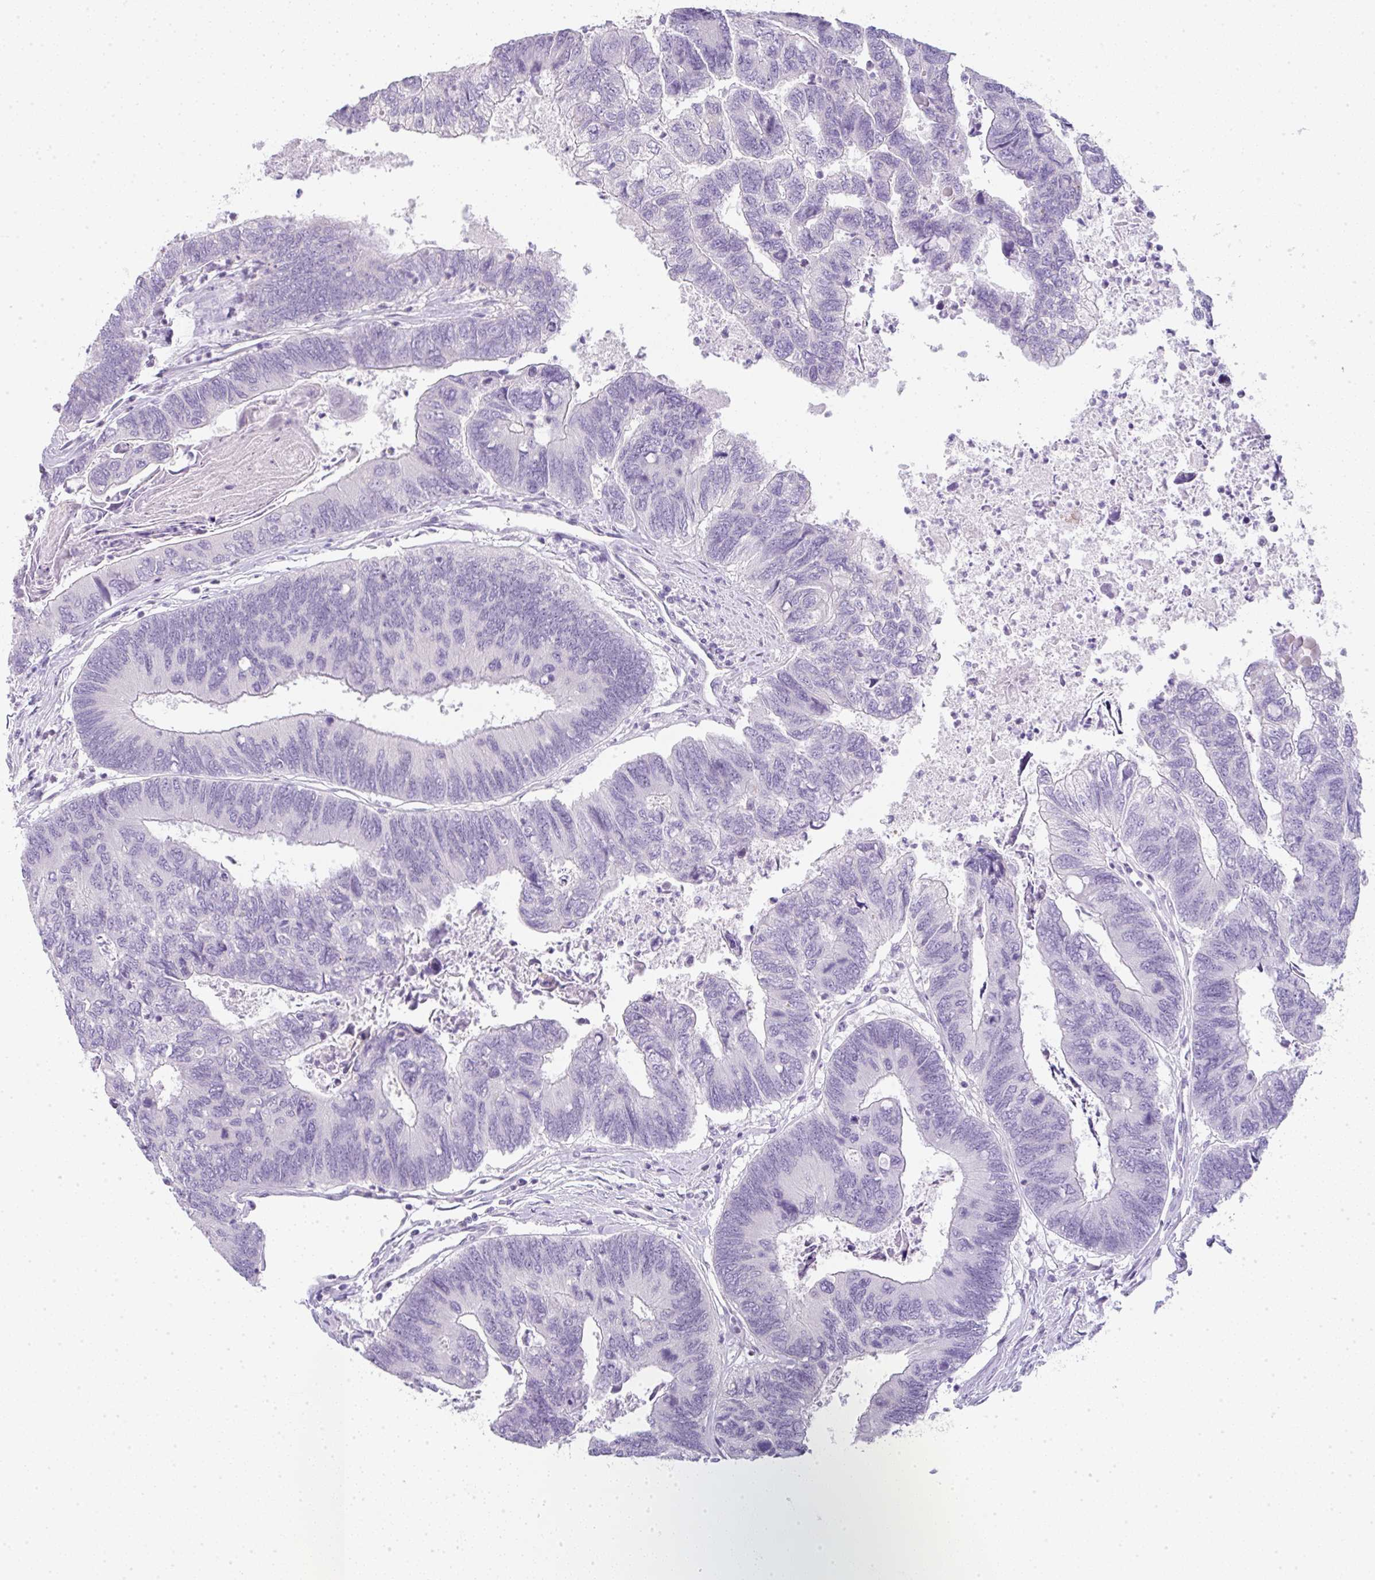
{"staining": {"intensity": "negative", "quantity": "none", "location": "none"}, "tissue": "colorectal cancer", "cell_type": "Tumor cells", "image_type": "cancer", "snomed": [{"axis": "morphology", "description": "Adenocarcinoma, NOS"}, {"axis": "topography", "description": "Colon"}], "caption": "The image reveals no significant staining in tumor cells of colorectal cancer (adenocarcinoma).", "gene": "LPAR4", "patient": {"sex": "female", "age": 67}}